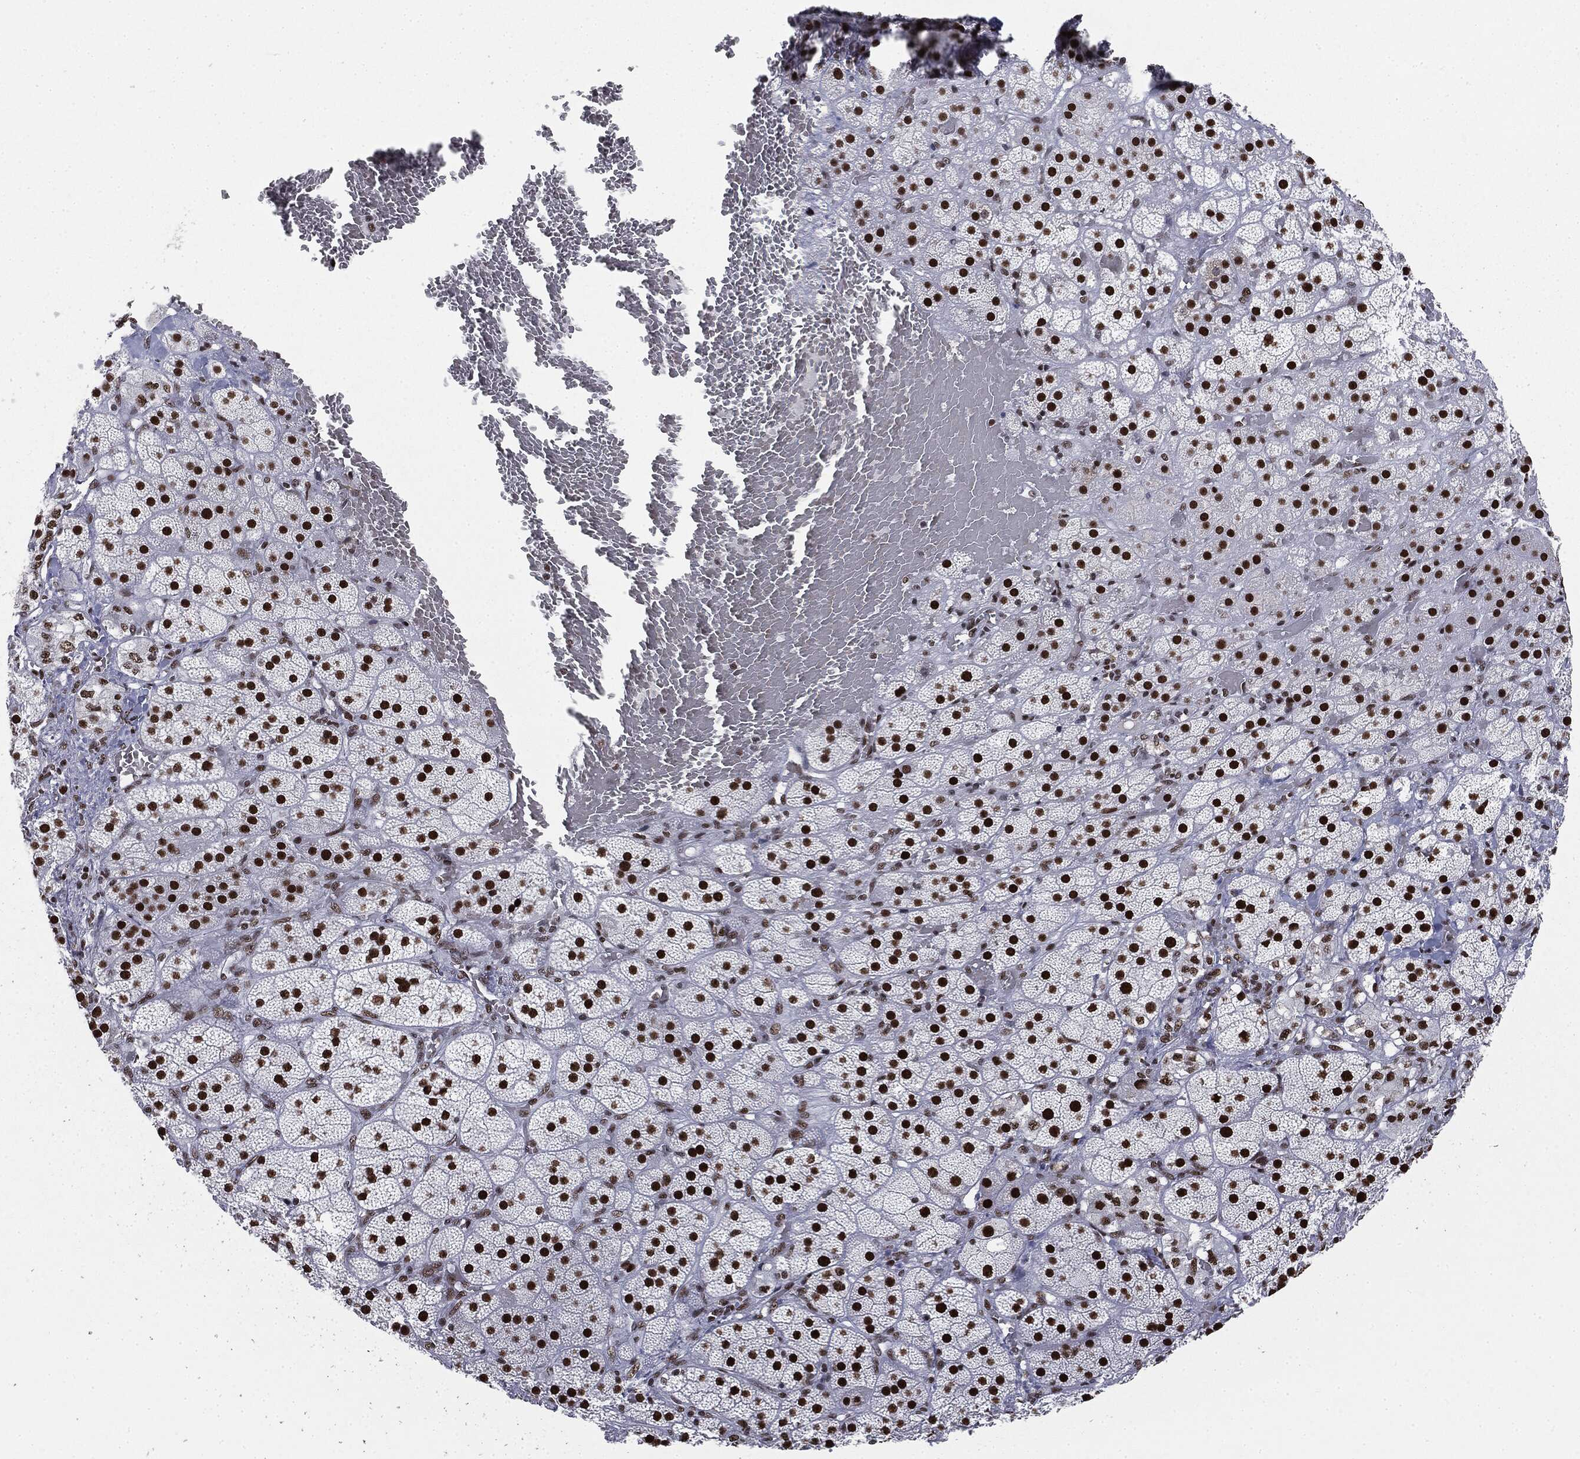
{"staining": {"intensity": "strong", "quantity": ">75%", "location": "nuclear"}, "tissue": "adrenal gland", "cell_type": "Glandular cells", "image_type": "normal", "snomed": [{"axis": "morphology", "description": "Normal tissue, NOS"}, {"axis": "topography", "description": "Adrenal gland"}], "caption": "A brown stain labels strong nuclear staining of a protein in glandular cells of unremarkable human adrenal gland.", "gene": "MSH2", "patient": {"sex": "male", "age": 57}}